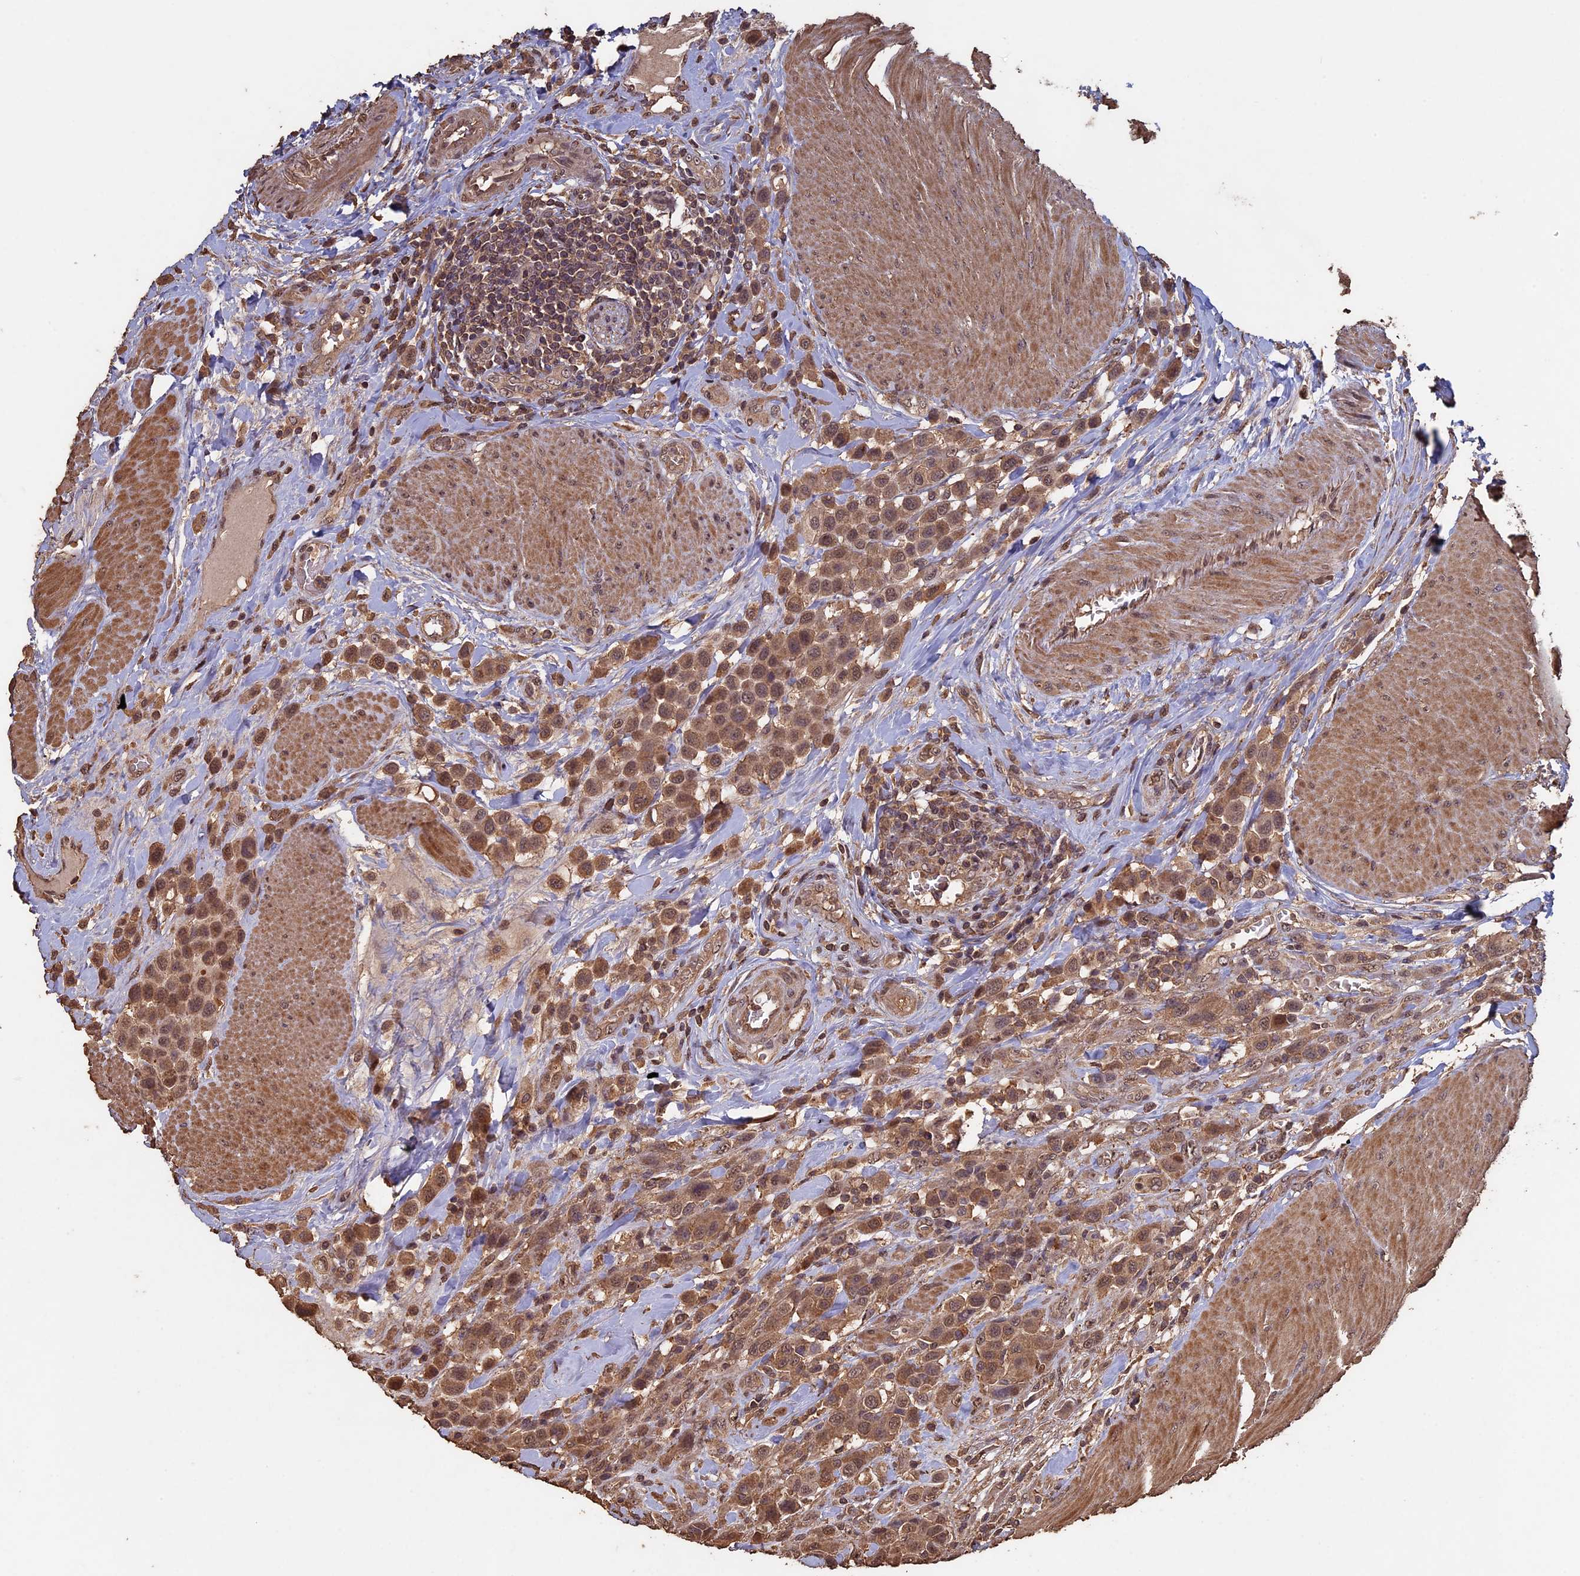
{"staining": {"intensity": "moderate", "quantity": ">75%", "location": "cytoplasmic/membranous"}, "tissue": "urothelial cancer", "cell_type": "Tumor cells", "image_type": "cancer", "snomed": [{"axis": "morphology", "description": "Urothelial carcinoma, High grade"}, {"axis": "topography", "description": "Urinary bladder"}], "caption": "Moderate cytoplasmic/membranous staining for a protein is identified in about >75% of tumor cells of urothelial cancer using IHC.", "gene": "HUNK", "patient": {"sex": "male", "age": 50}}